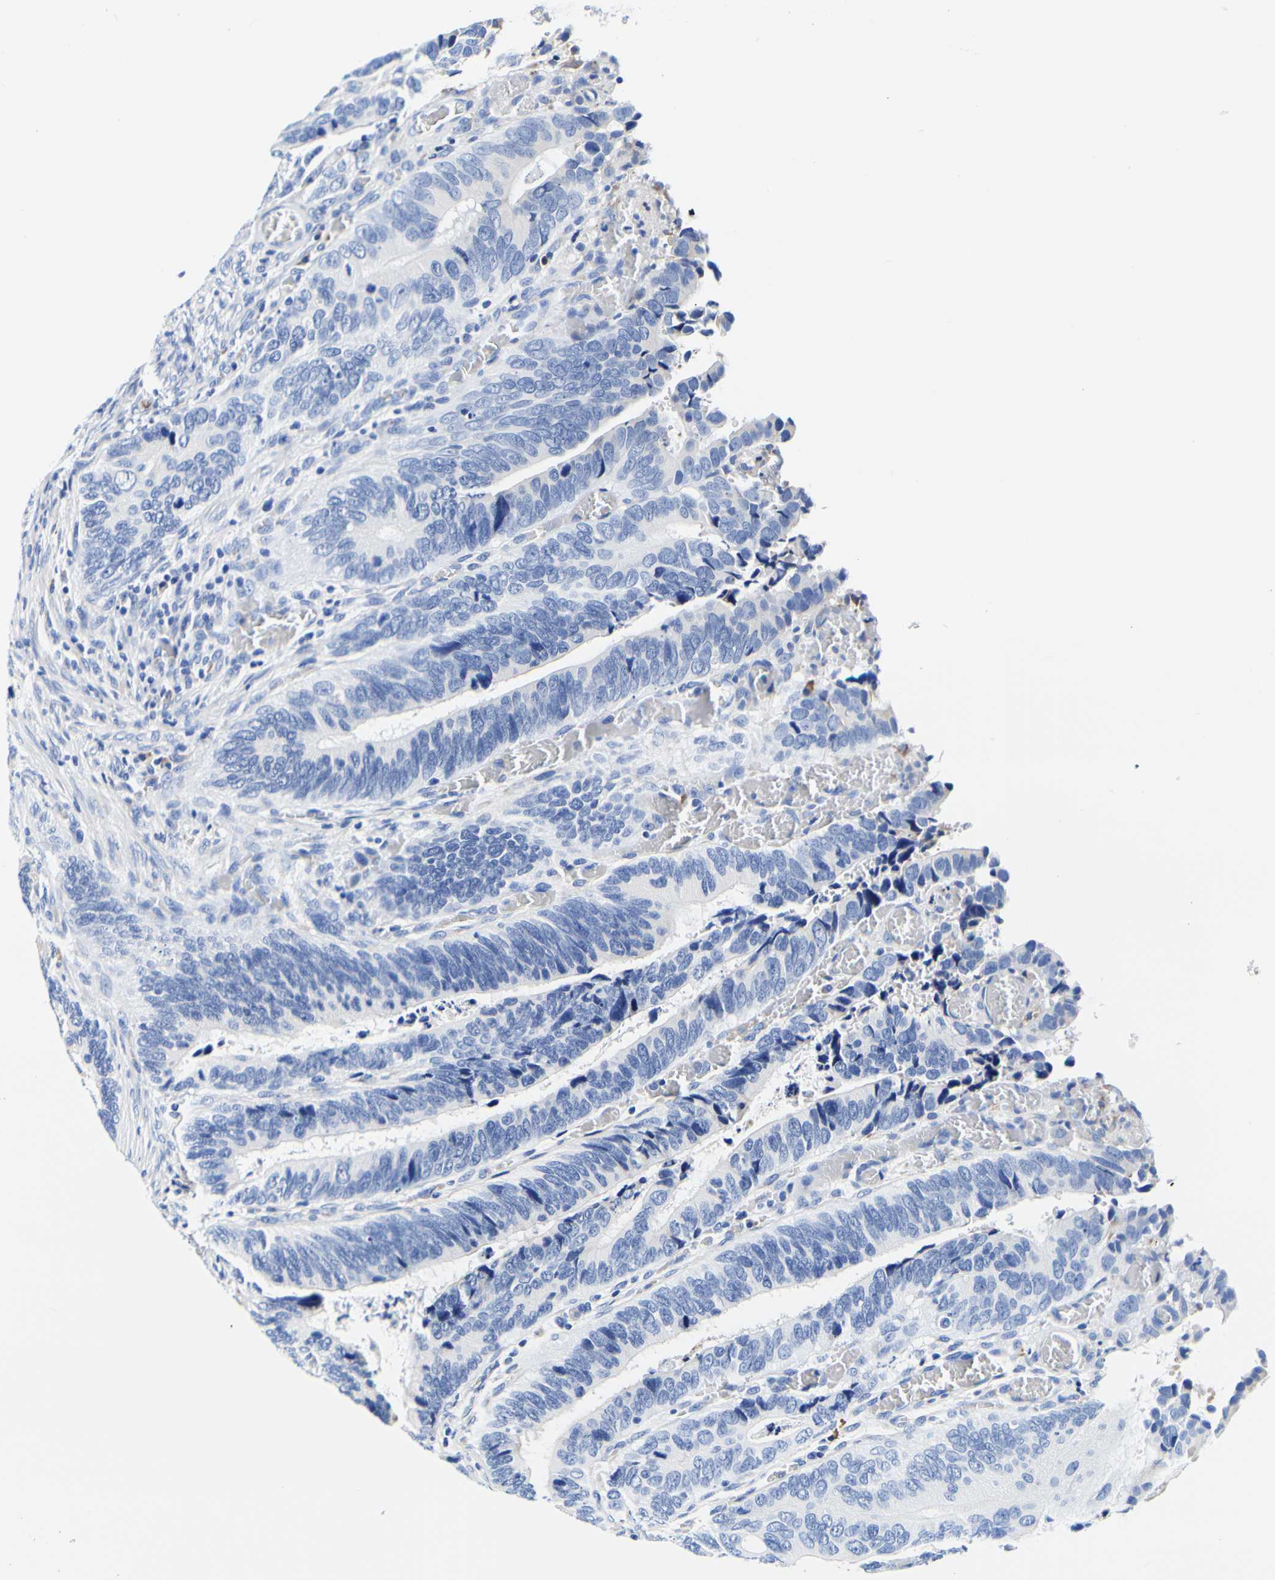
{"staining": {"intensity": "negative", "quantity": "none", "location": "none"}, "tissue": "colorectal cancer", "cell_type": "Tumor cells", "image_type": "cancer", "snomed": [{"axis": "morphology", "description": "Adenocarcinoma, NOS"}, {"axis": "topography", "description": "Colon"}], "caption": "High magnification brightfield microscopy of adenocarcinoma (colorectal) stained with DAB (brown) and counterstained with hematoxylin (blue): tumor cells show no significant expression.", "gene": "P4HB", "patient": {"sex": "male", "age": 72}}